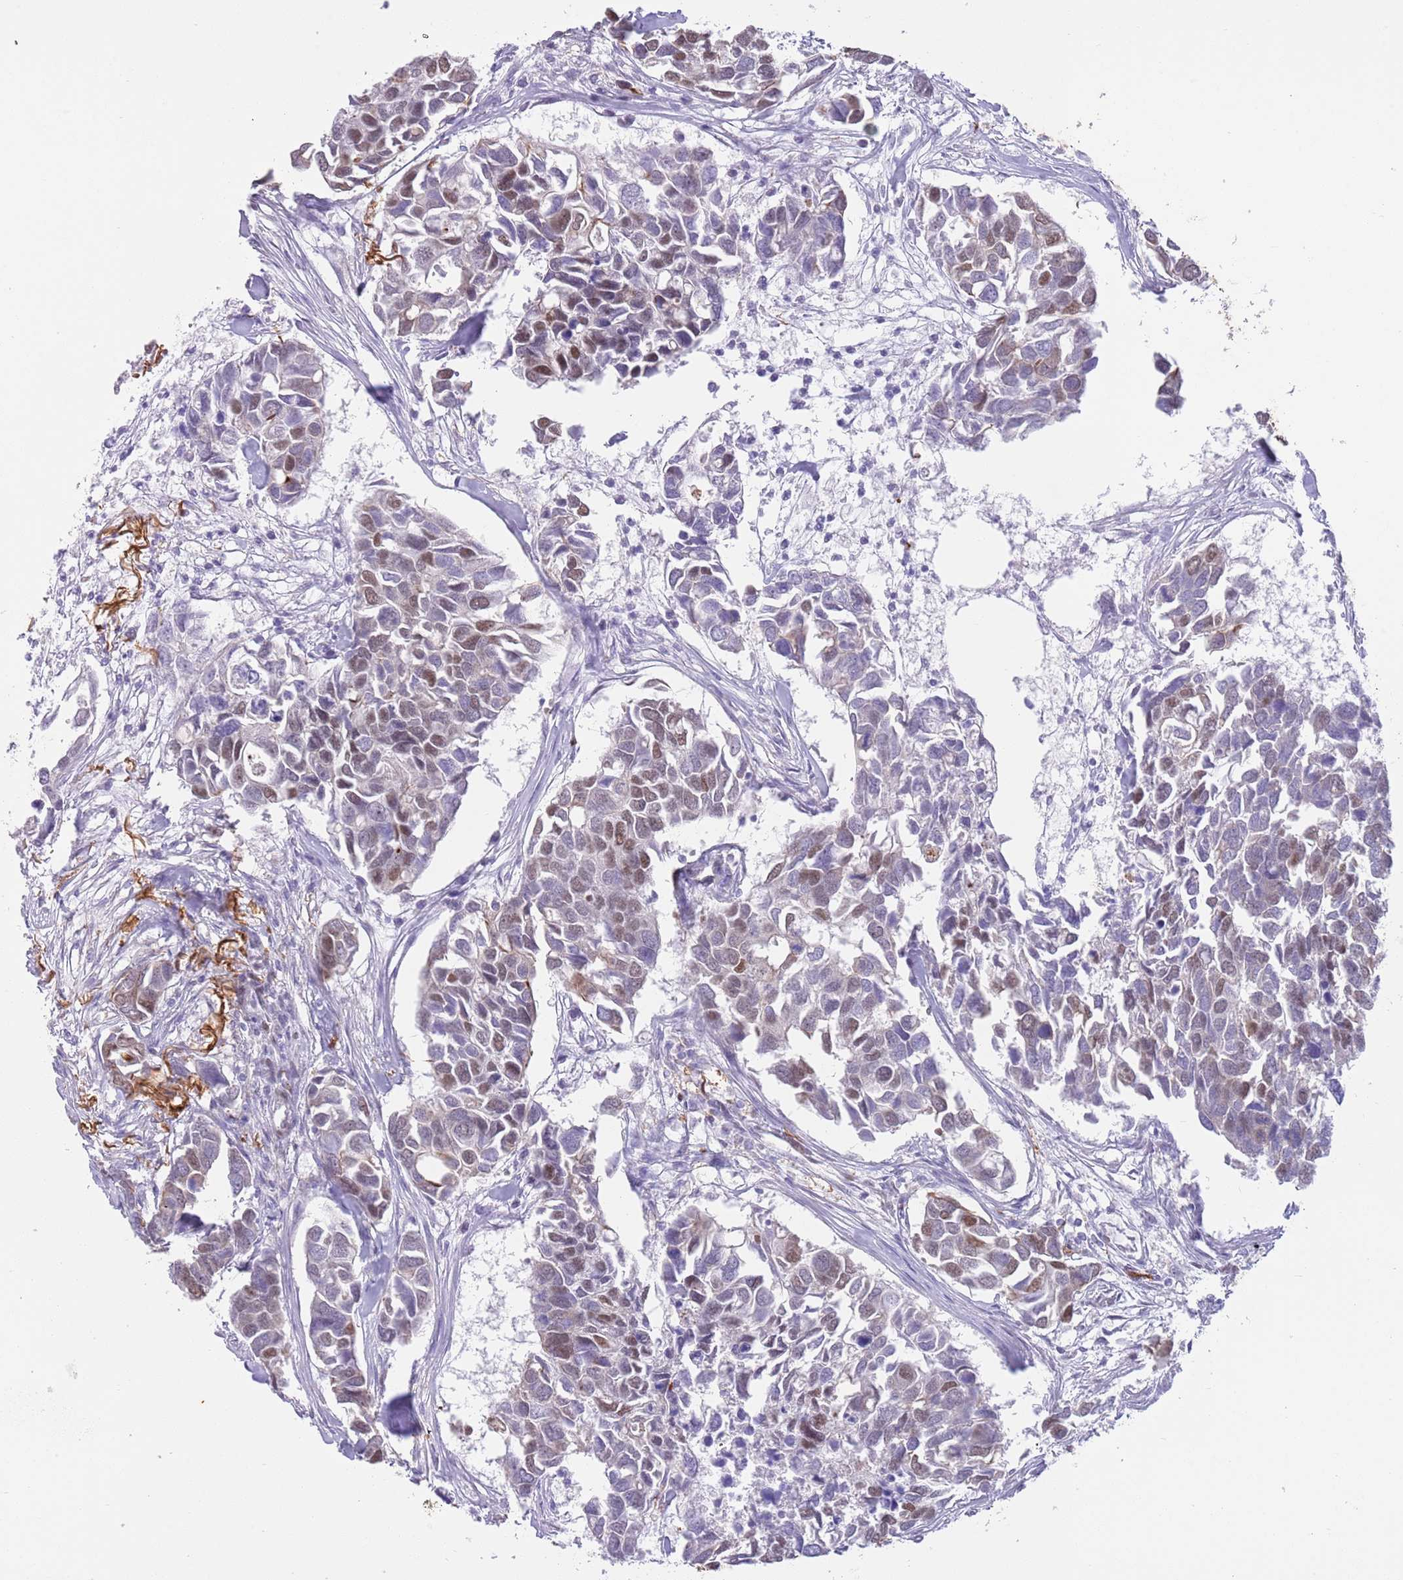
{"staining": {"intensity": "moderate", "quantity": "25%-75%", "location": "nuclear"}, "tissue": "breast cancer", "cell_type": "Tumor cells", "image_type": "cancer", "snomed": [{"axis": "morphology", "description": "Duct carcinoma"}, {"axis": "topography", "description": "Breast"}], "caption": "Immunohistochemistry photomicrograph of human breast cancer (infiltrating ductal carcinoma) stained for a protein (brown), which exhibits medium levels of moderate nuclear expression in approximately 25%-75% of tumor cells.", "gene": "TRIM32", "patient": {"sex": "female", "age": 83}}